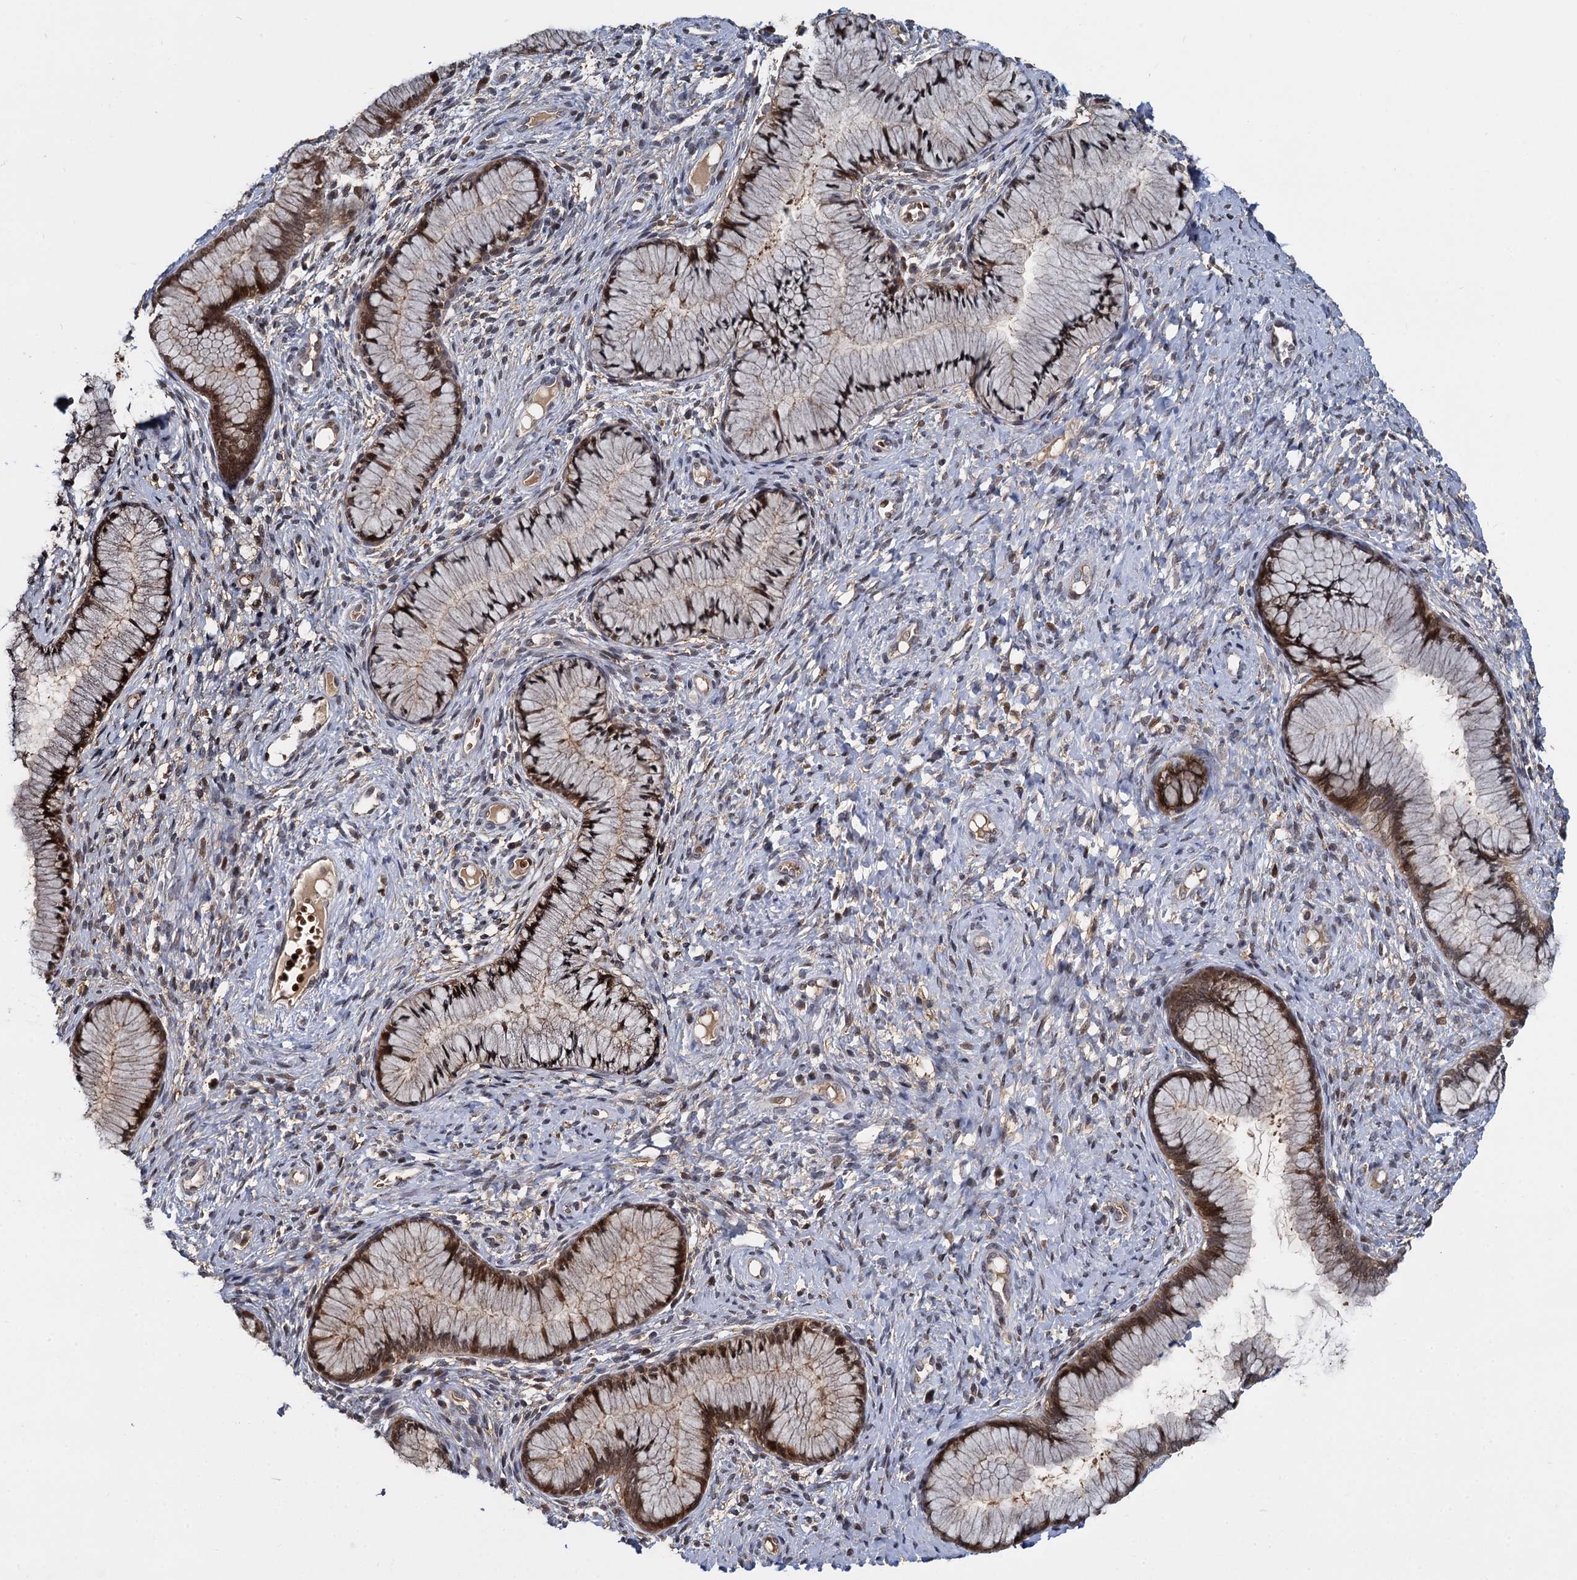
{"staining": {"intensity": "moderate", "quantity": ">75%", "location": "cytoplasmic/membranous,nuclear"}, "tissue": "cervix", "cell_type": "Glandular cells", "image_type": "normal", "snomed": [{"axis": "morphology", "description": "Normal tissue, NOS"}, {"axis": "topography", "description": "Cervix"}], "caption": "Protein staining of benign cervix reveals moderate cytoplasmic/membranous,nuclear expression in about >75% of glandular cells.", "gene": "FANCI", "patient": {"sex": "female", "age": 42}}